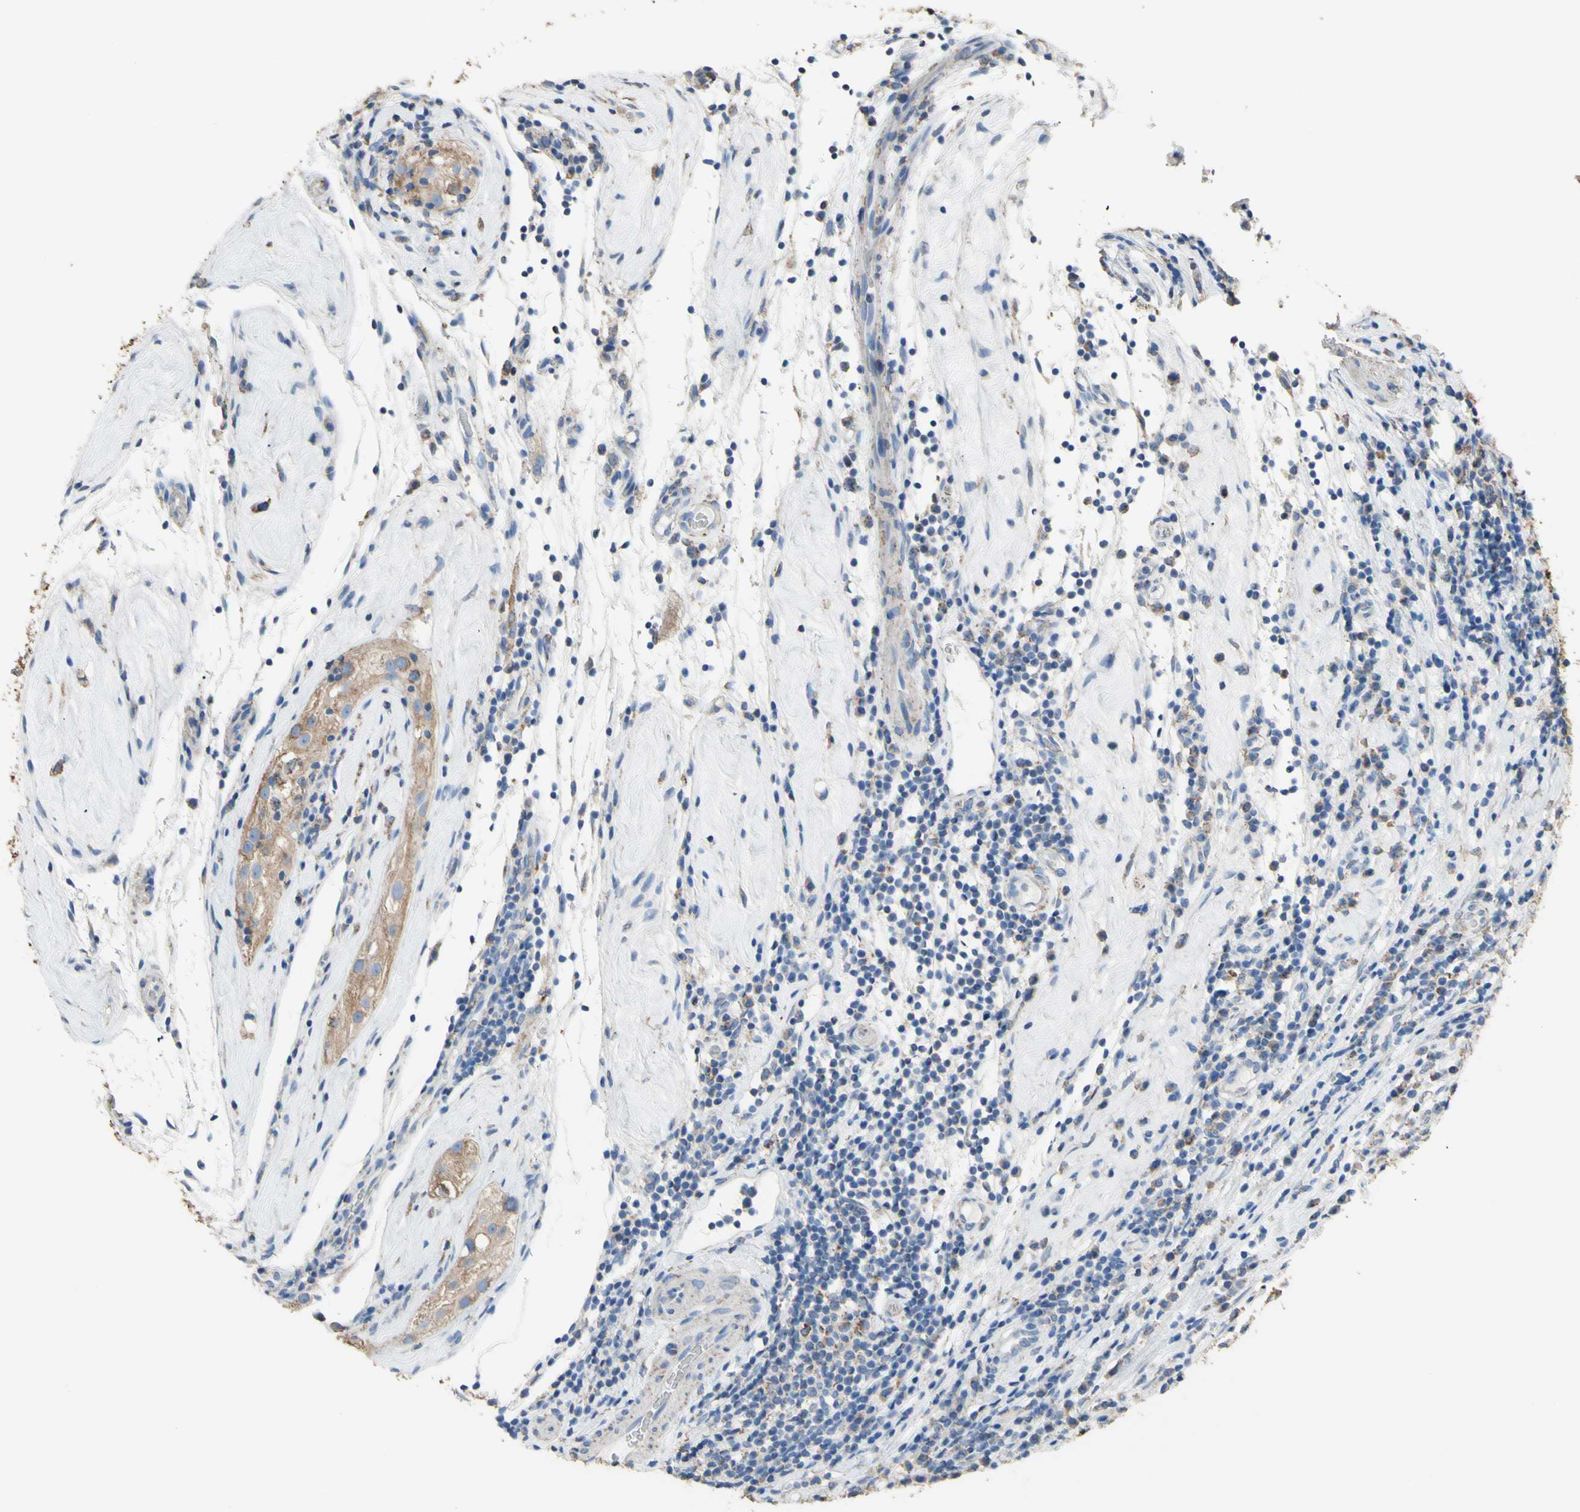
{"staining": {"intensity": "moderate", "quantity": ">75%", "location": "cytoplasmic/membranous"}, "tissue": "testis cancer", "cell_type": "Tumor cells", "image_type": "cancer", "snomed": [{"axis": "morphology", "description": "Seminoma, NOS"}, {"axis": "topography", "description": "Testis"}], "caption": "Immunohistochemical staining of human testis seminoma demonstrates medium levels of moderate cytoplasmic/membranous protein staining in approximately >75% of tumor cells.", "gene": "CMKLR2", "patient": {"sex": "male", "age": 43}}